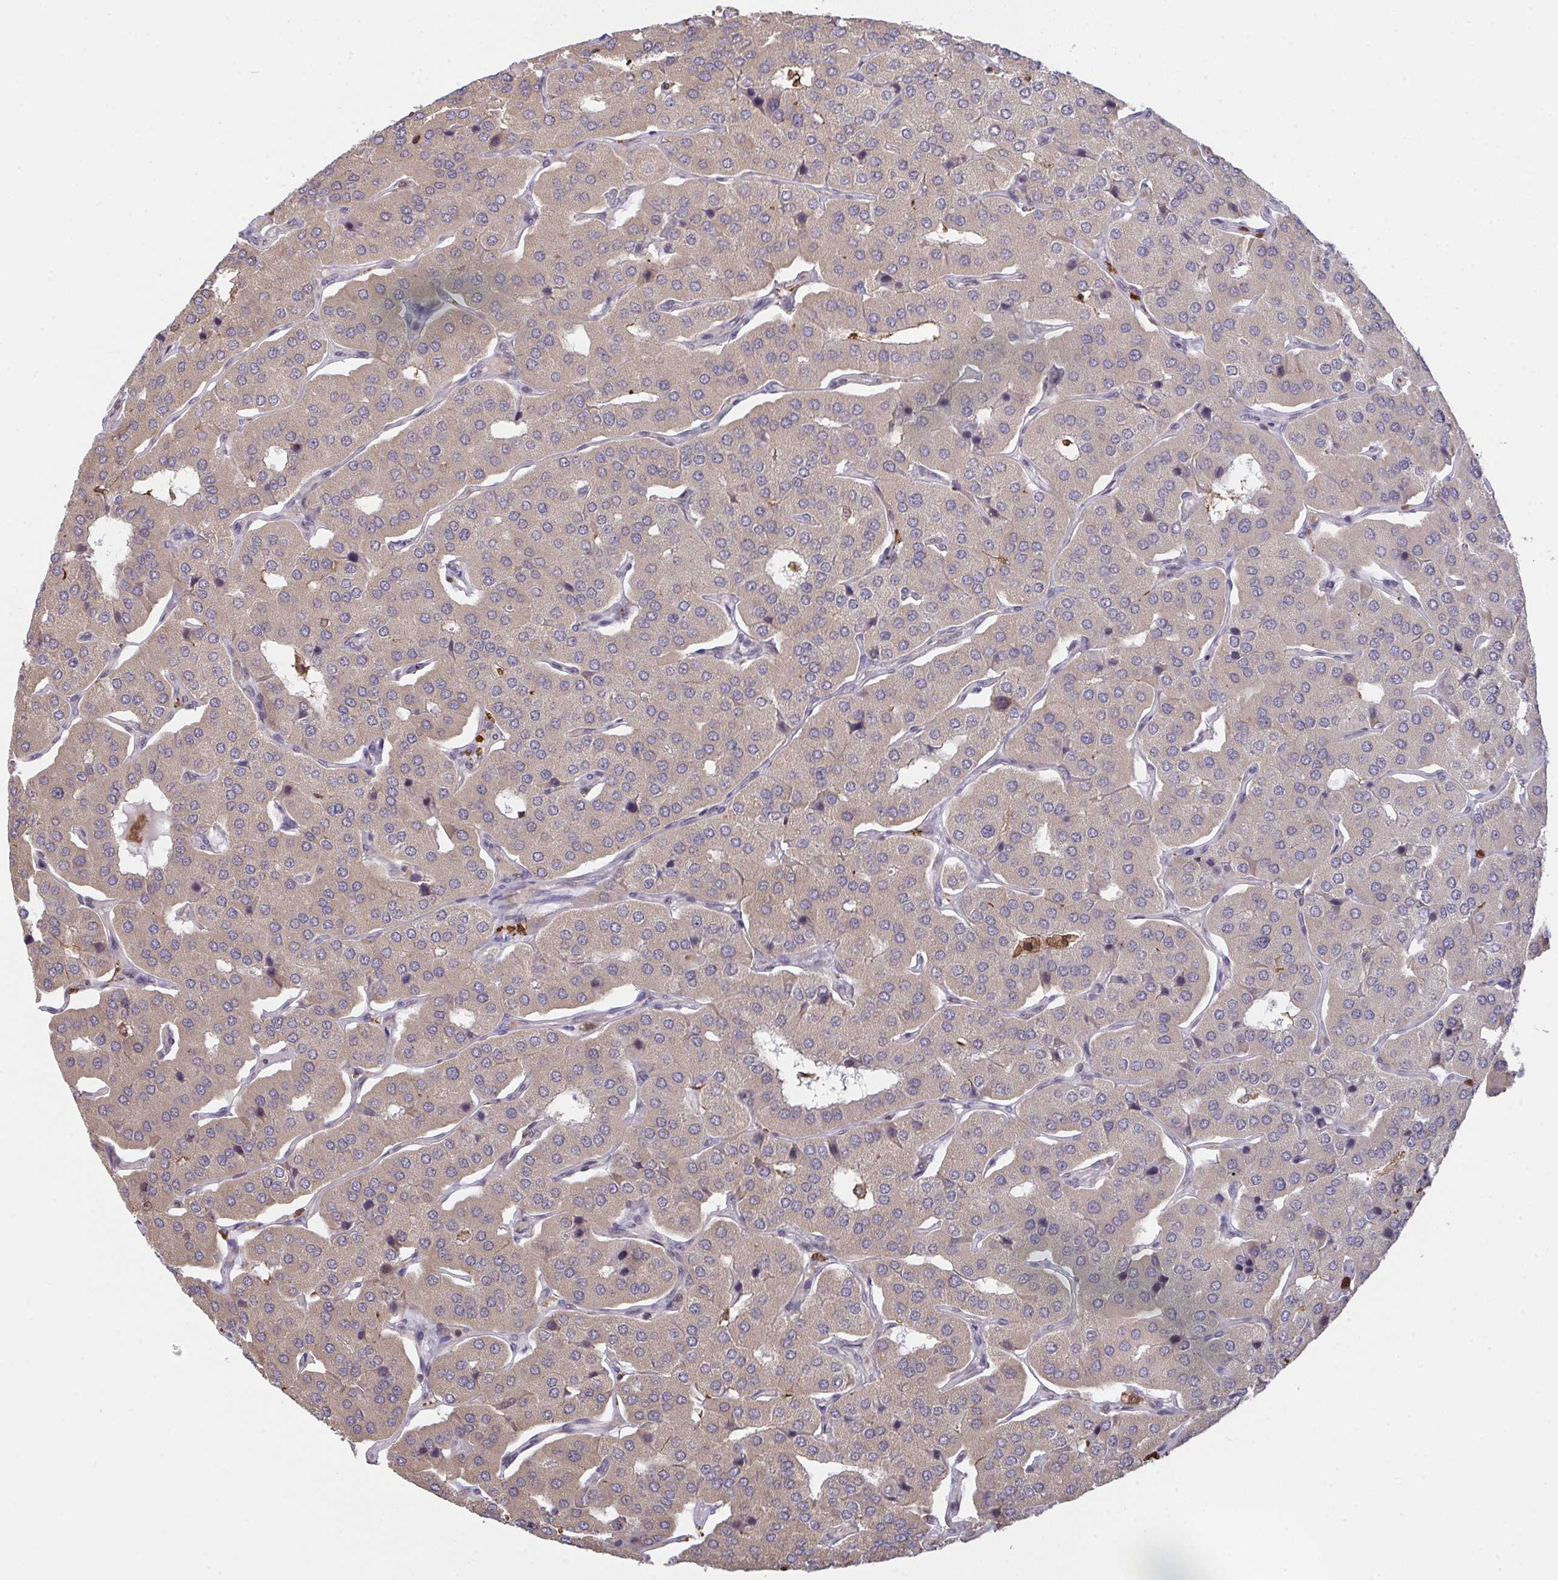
{"staining": {"intensity": "moderate", "quantity": ">75%", "location": "cytoplasmic/membranous"}, "tissue": "parathyroid gland", "cell_type": "Glandular cells", "image_type": "normal", "snomed": [{"axis": "morphology", "description": "Normal tissue, NOS"}, {"axis": "morphology", "description": "Adenoma, NOS"}, {"axis": "topography", "description": "Parathyroid gland"}], "caption": "Glandular cells reveal medium levels of moderate cytoplasmic/membranous staining in about >75% of cells in benign parathyroid gland. The staining was performed using DAB to visualize the protein expression in brown, while the nuclei were stained in blue with hematoxylin (Magnification: 20x).", "gene": "SAP30", "patient": {"sex": "female", "age": 86}}